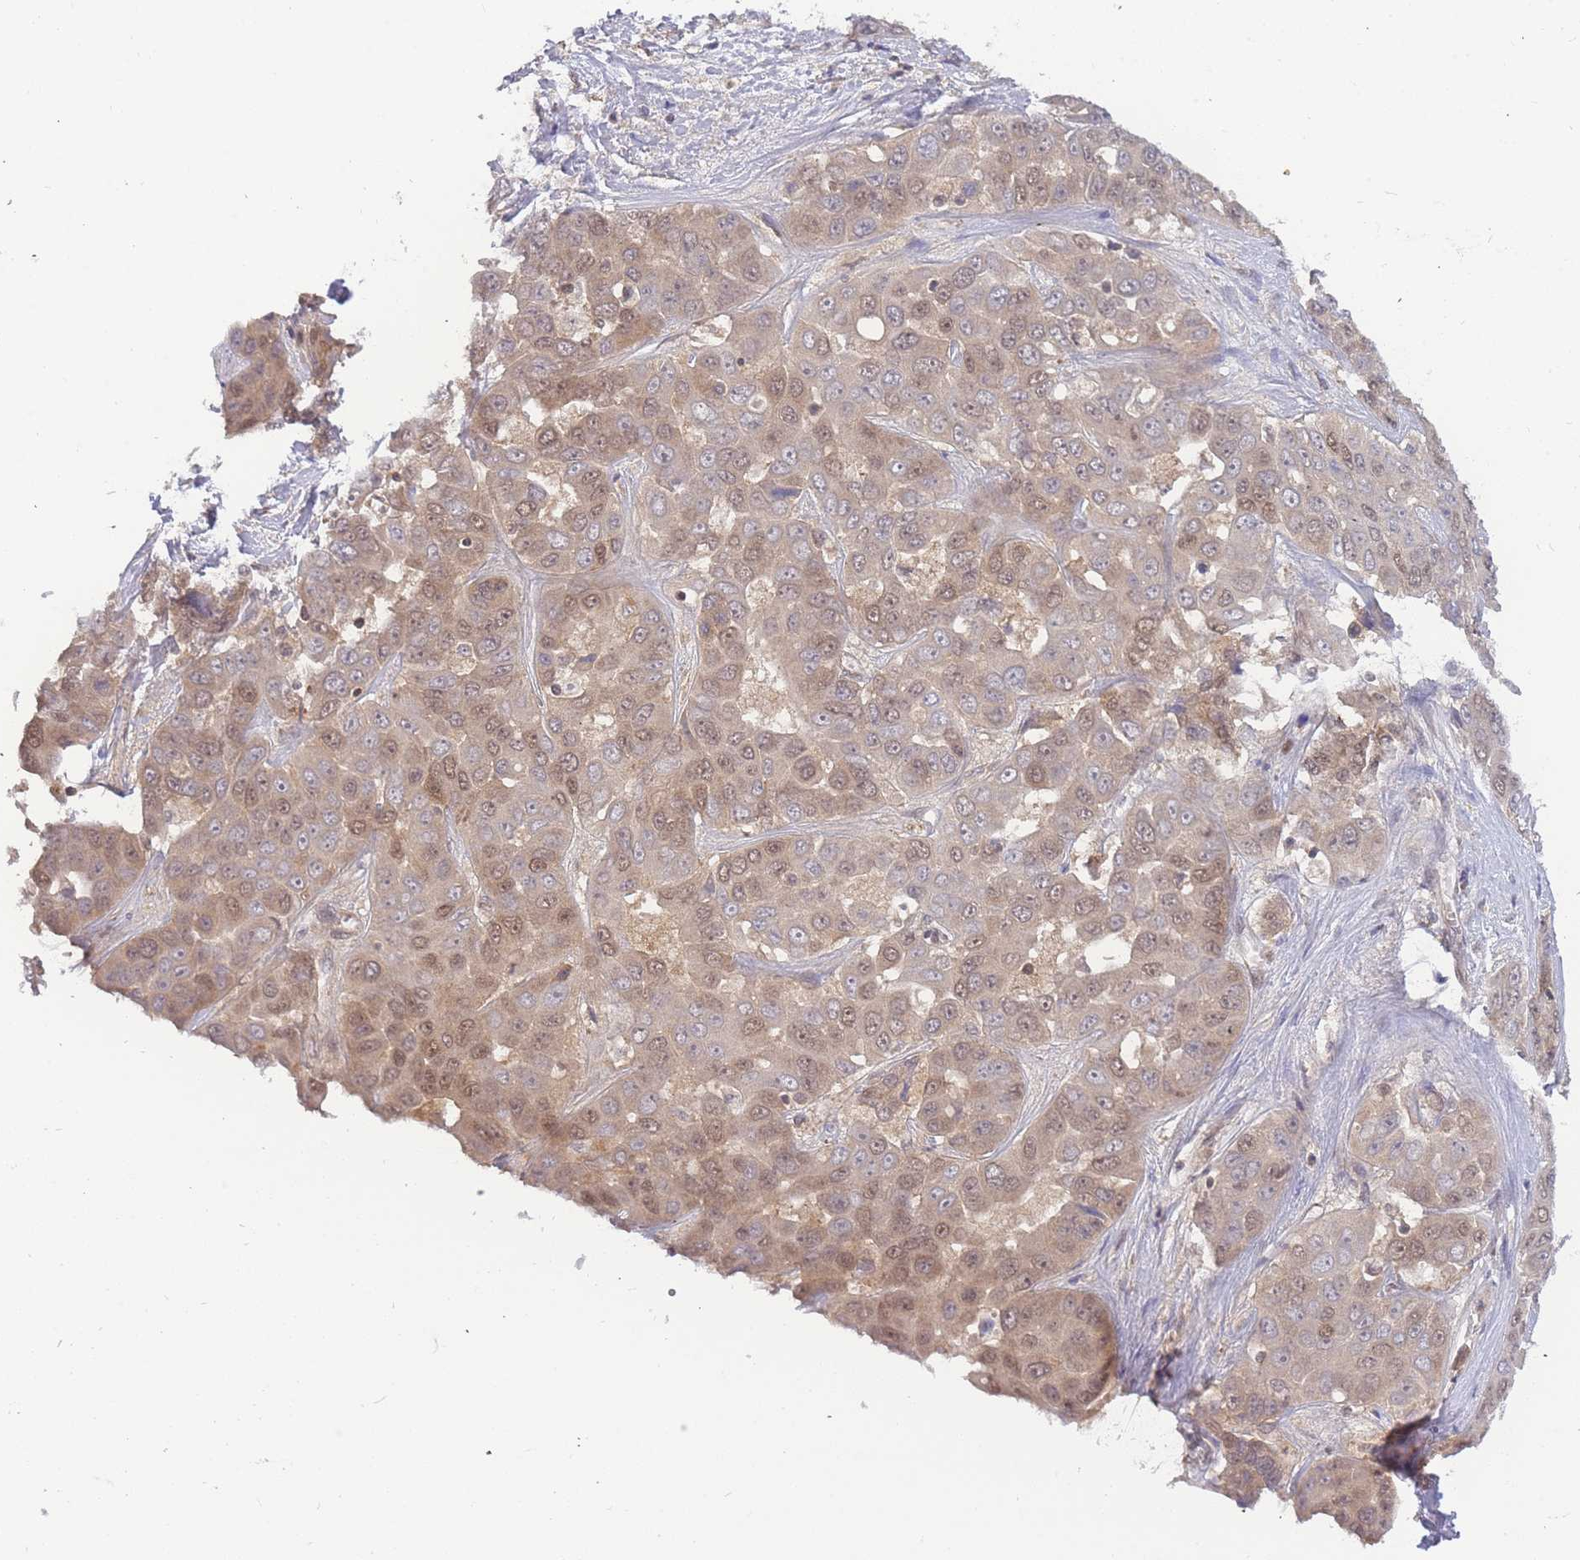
{"staining": {"intensity": "weak", "quantity": "25%-75%", "location": "cytoplasmic/membranous,nuclear"}, "tissue": "liver cancer", "cell_type": "Tumor cells", "image_type": "cancer", "snomed": [{"axis": "morphology", "description": "Cholangiocarcinoma"}, {"axis": "topography", "description": "Liver"}], "caption": "Liver cholangiocarcinoma tissue exhibits weak cytoplasmic/membranous and nuclear expression in about 25%-75% of tumor cells, visualized by immunohistochemistry. Nuclei are stained in blue.", "gene": "KIAA1191", "patient": {"sex": "female", "age": 52}}